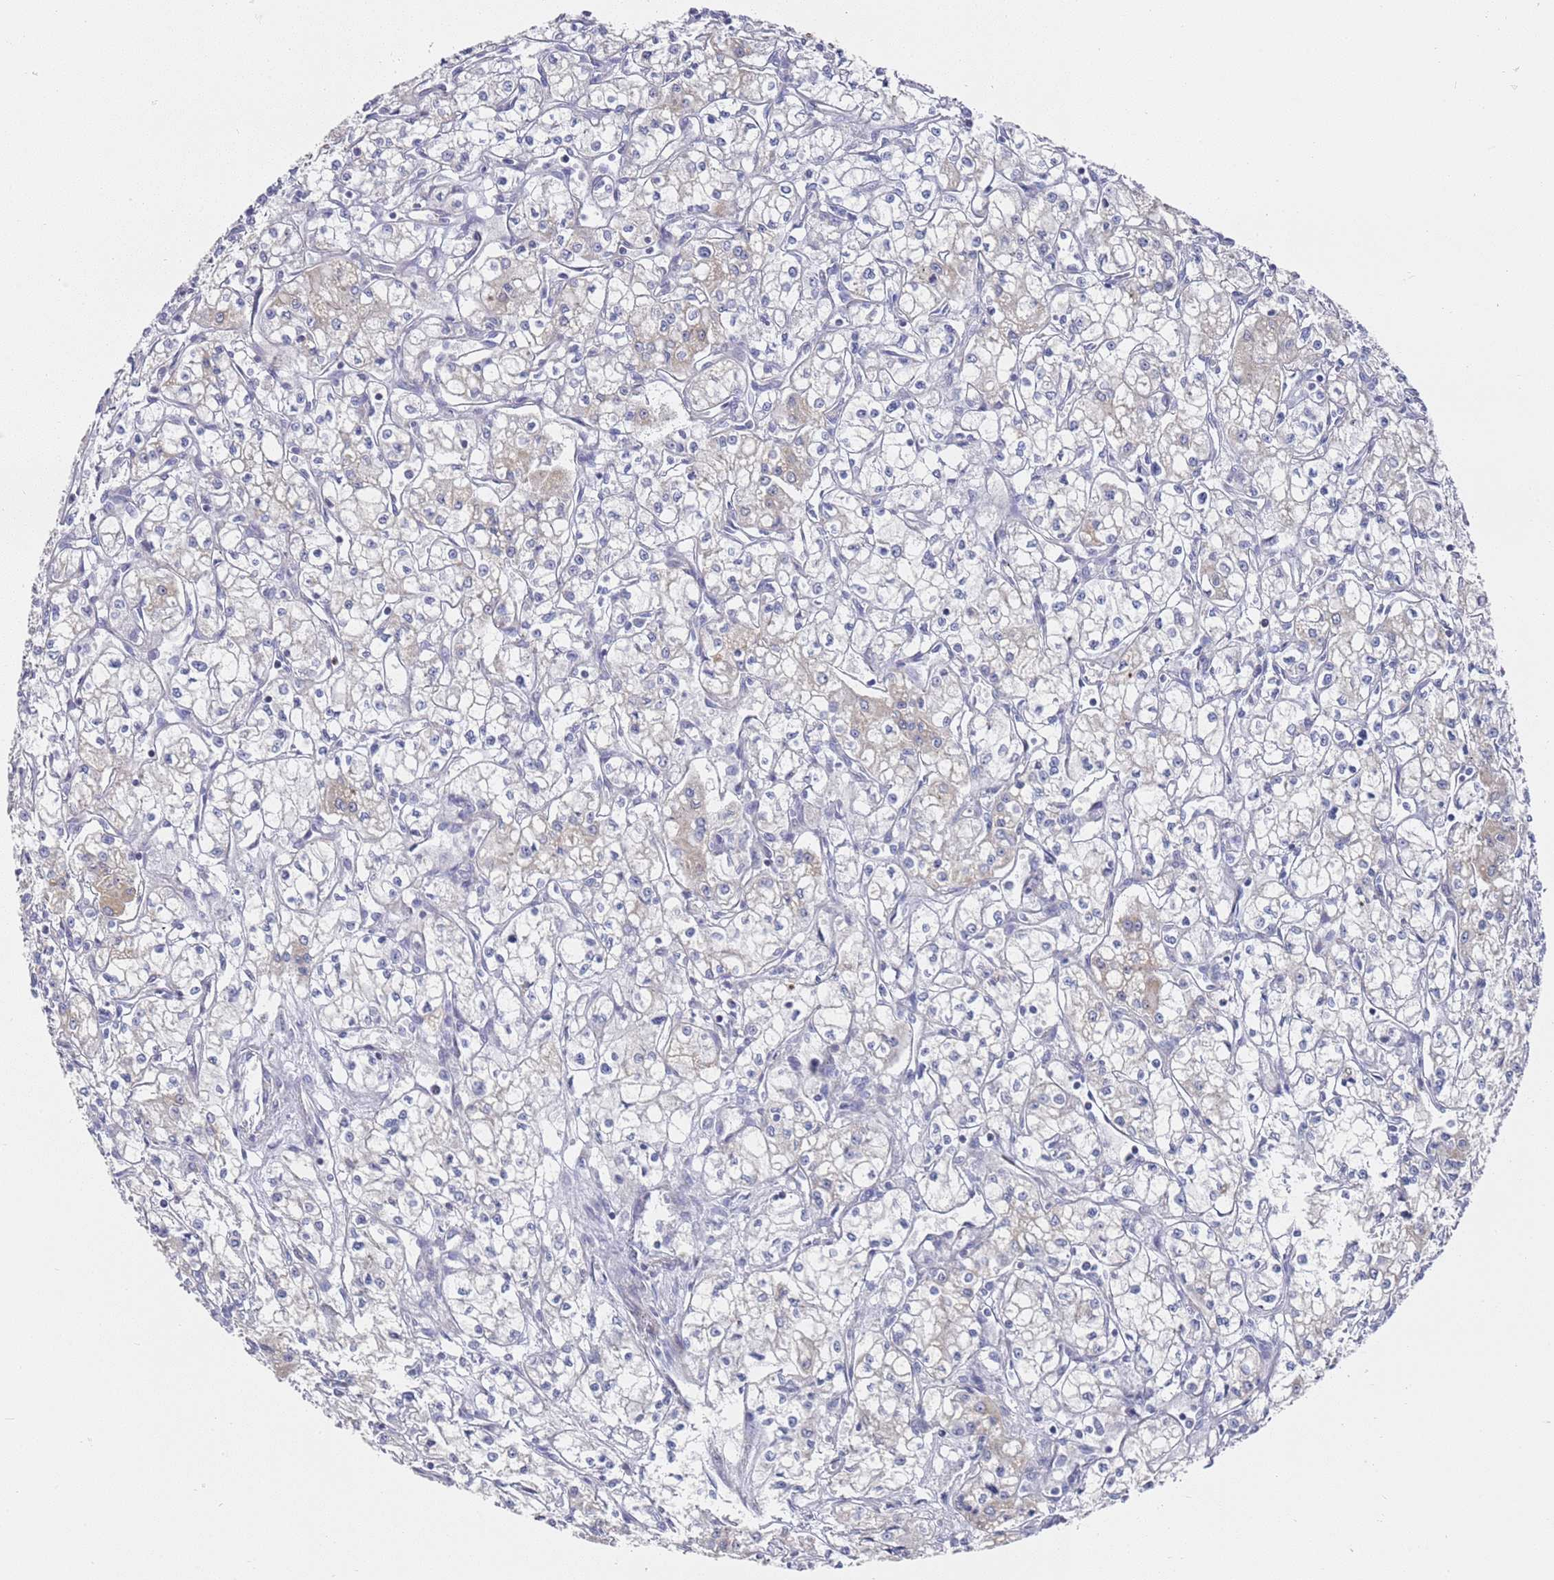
{"staining": {"intensity": "negative", "quantity": "none", "location": "none"}, "tissue": "renal cancer", "cell_type": "Tumor cells", "image_type": "cancer", "snomed": [{"axis": "morphology", "description": "Adenocarcinoma, NOS"}, {"axis": "topography", "description": "Kidney"}], "caption": "High magnification brightfield microscopy of renal adenocarcinoma stained with DAB (3,3'-diaminobenzidine) (brown) and counterstained with hematoxylin (blue): tumor cells show no significant positivity.", "gene": "SCAPER", "patient": {"sex": "male", "age": 59}}